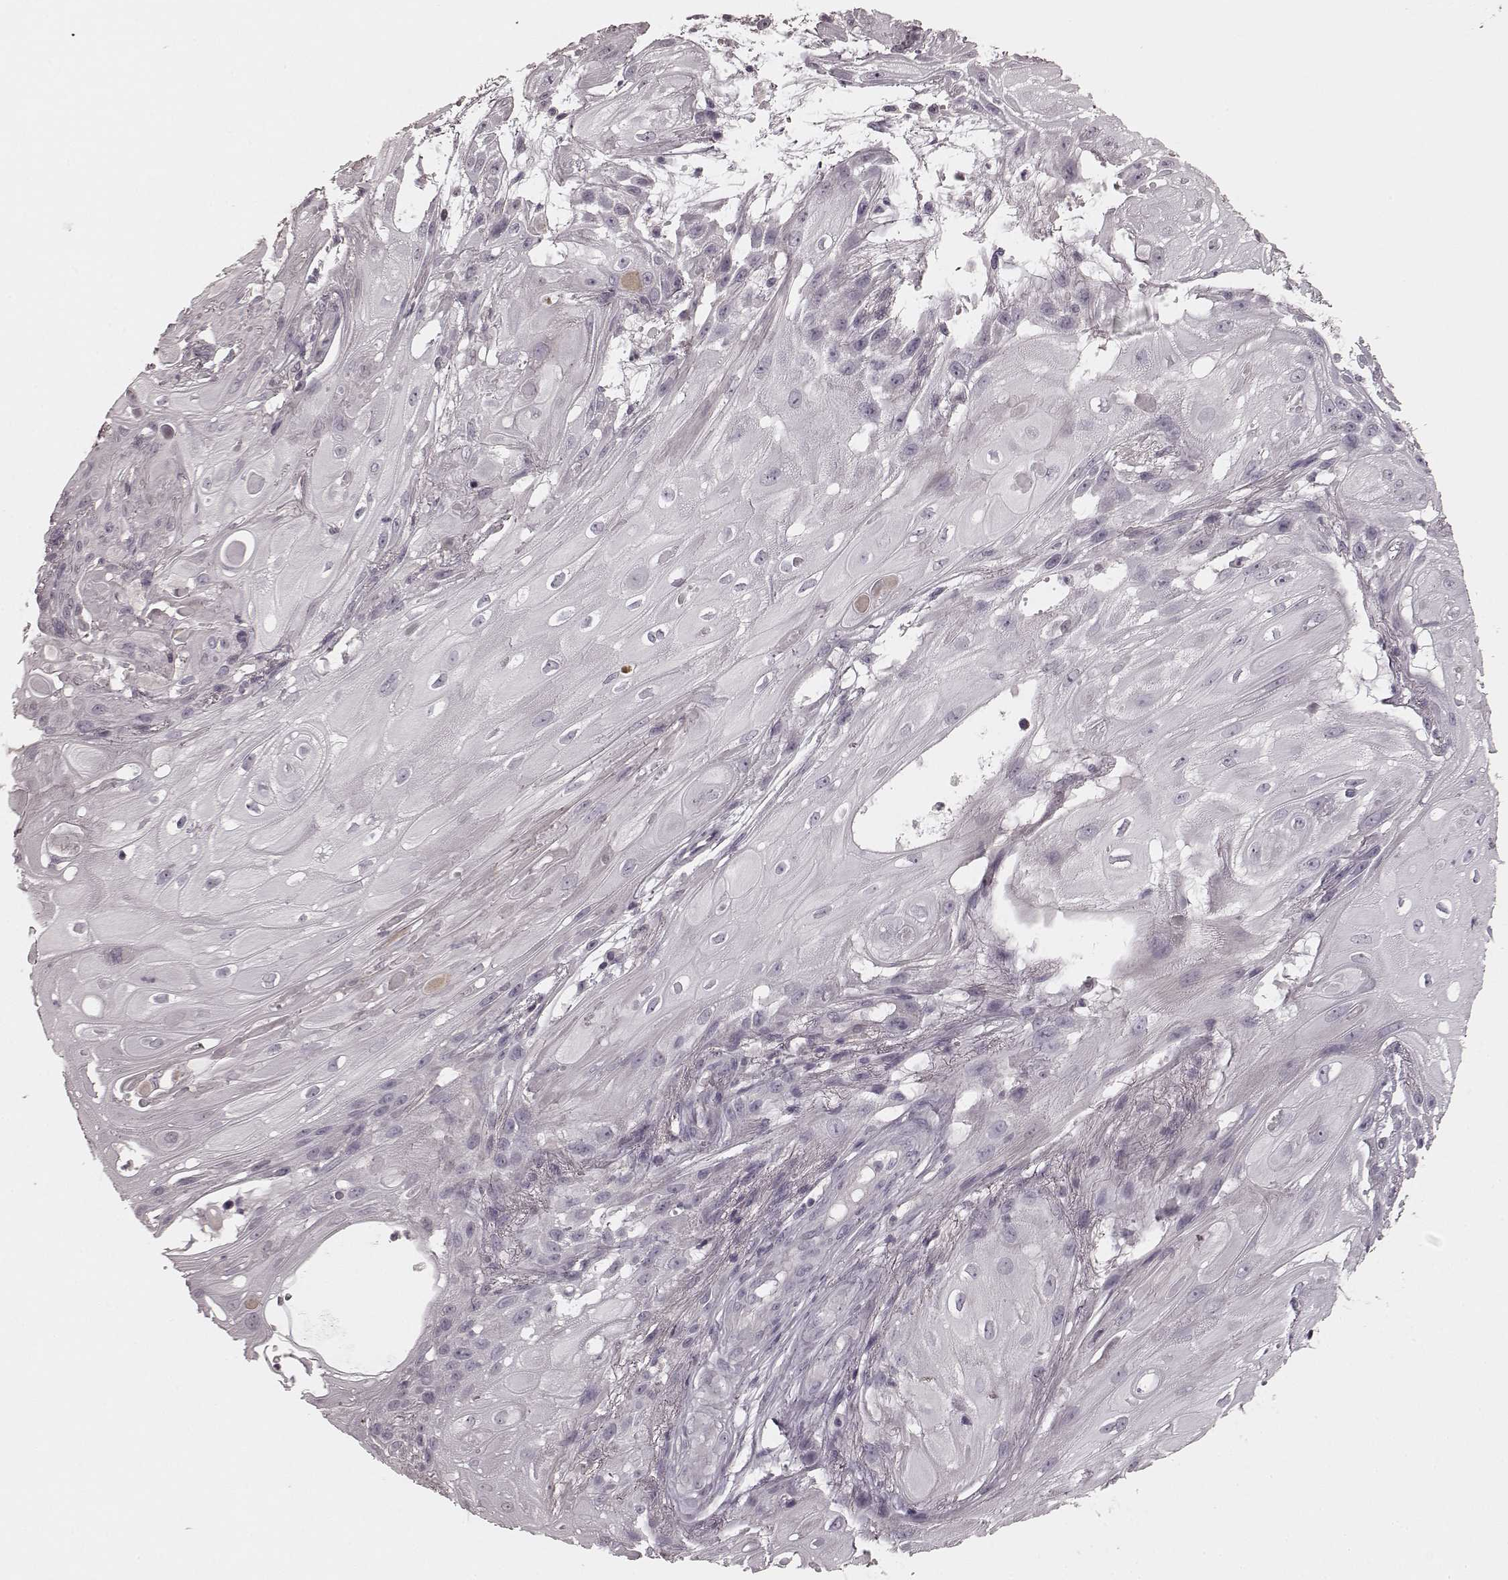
{"staining": {"intensity": "negative", "quantity": "none", "location": "none"}, "tissue": "skin cancer", "cell_type": "Tumor cells", "image_type": "cancer", "snomed": [{"axis": "morphology", "description": "Squamous cell carcinoma, NOS"}, {"axis": "topography", "description": "Skin"}], "caption": "Immunohistochemistry (IHC) histopathology image of skin cancer (squamous cell carcinoma) stained for a protein (brown), which reveals no staining in tumor cells.", "gene": "PRKCE", "patient": {"sex": "male", "age": 62}}